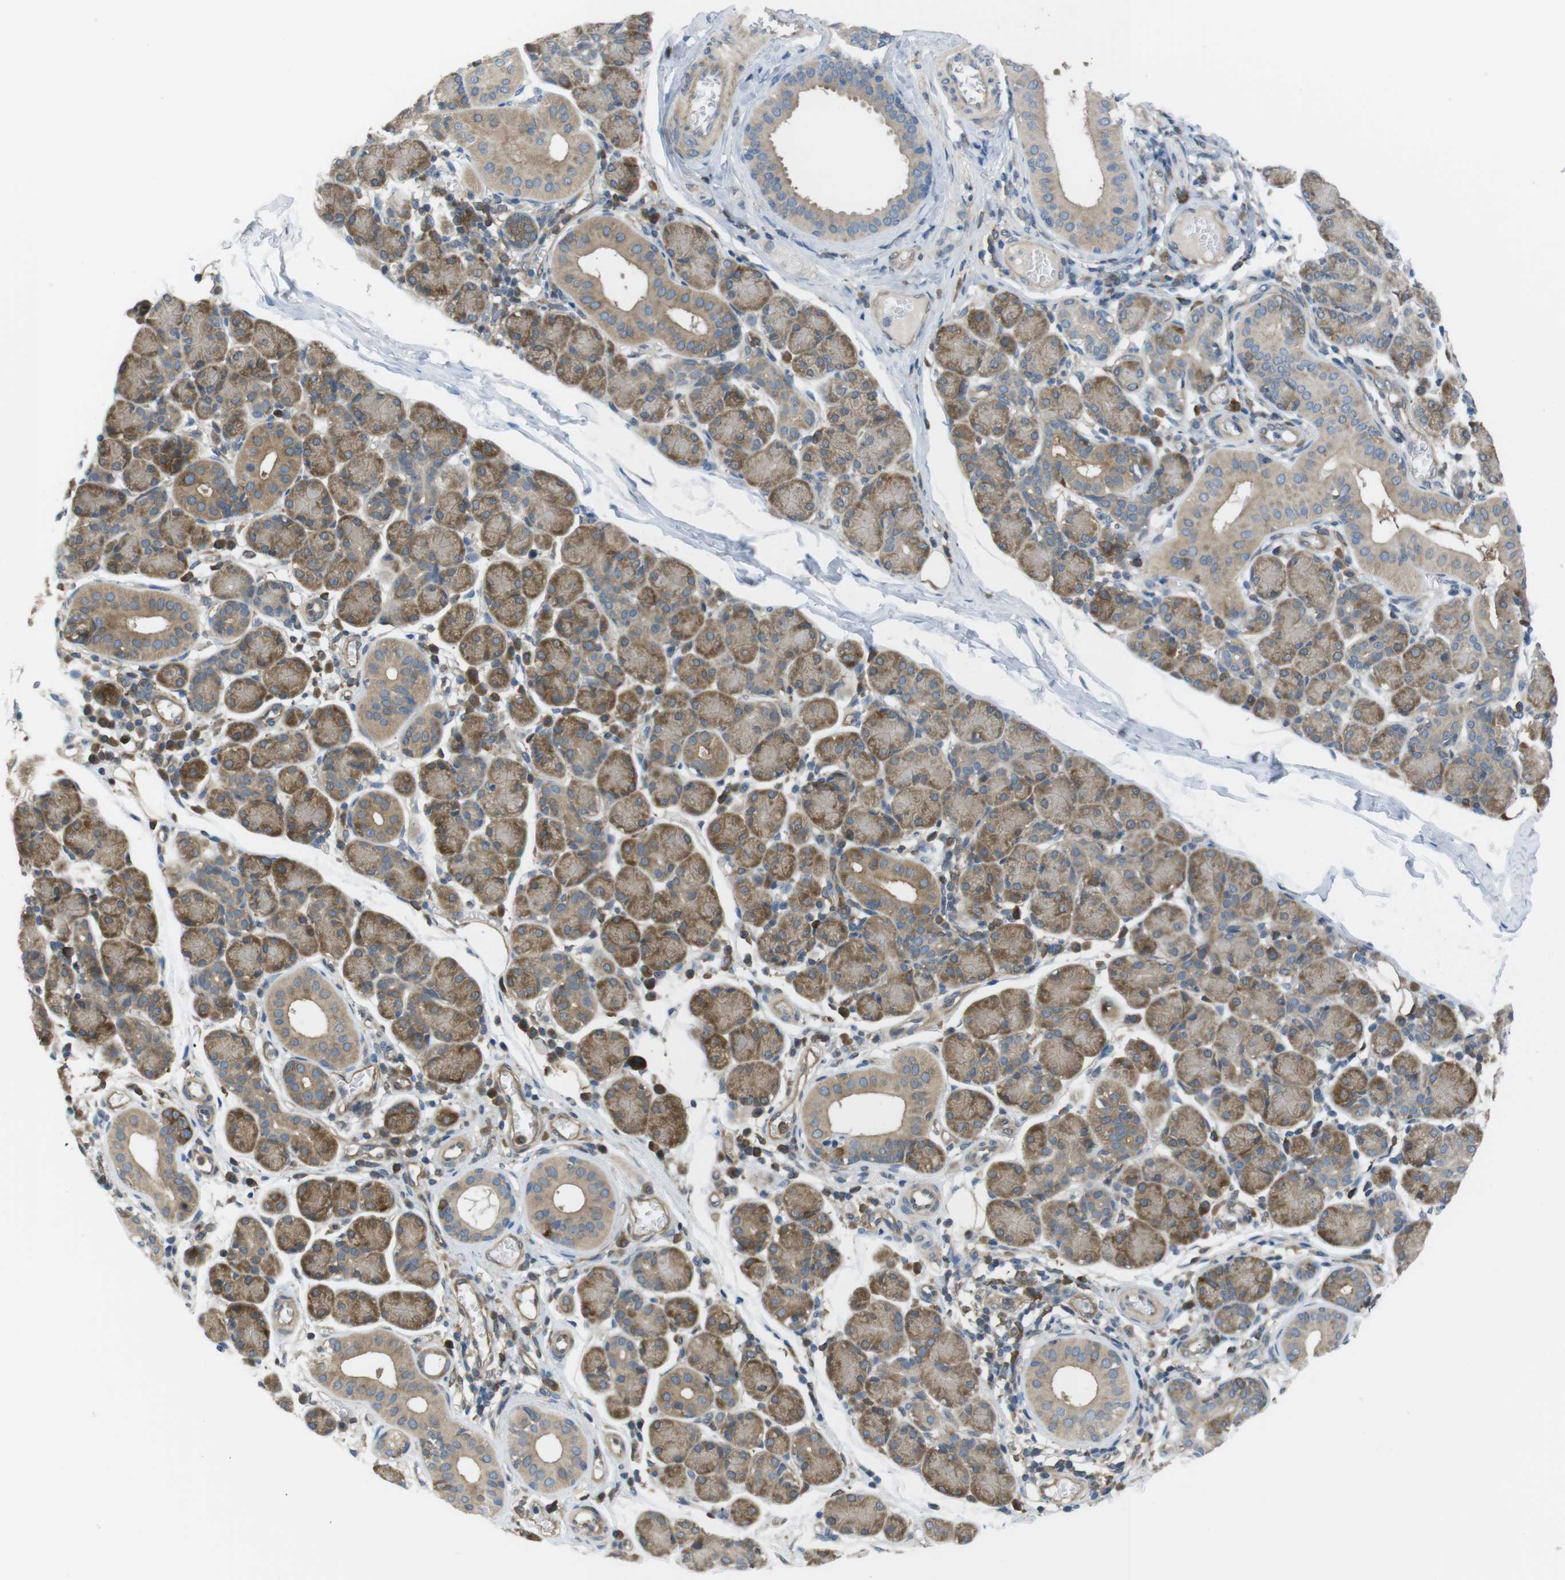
{"staining": {"intensity": "moderate", "quantity": ">75%", "location": "cytoplasmic/membranous"}, "tissue": "salivary gland", "cell_type": "Glandular cells", "image_type": "normal", "snomed": [{"axis": "morphology", "description": "Normal tissue, NOS"}, {"axis": "morphology", "description": "Inflammation, NOS"}, {"axis": "topography", "description": "Lymph node"}, {"axis": "topography", "description": "Salivary gland"}], "caption": "Salivary gland stained with immunohistochemistry (IHC) exhibits moderate cytoplasmic/membranous staining in approximately >75% of glandular cells.", "gene": "MTHFD1L", "patient": {"sex": "male", "age": 3}}